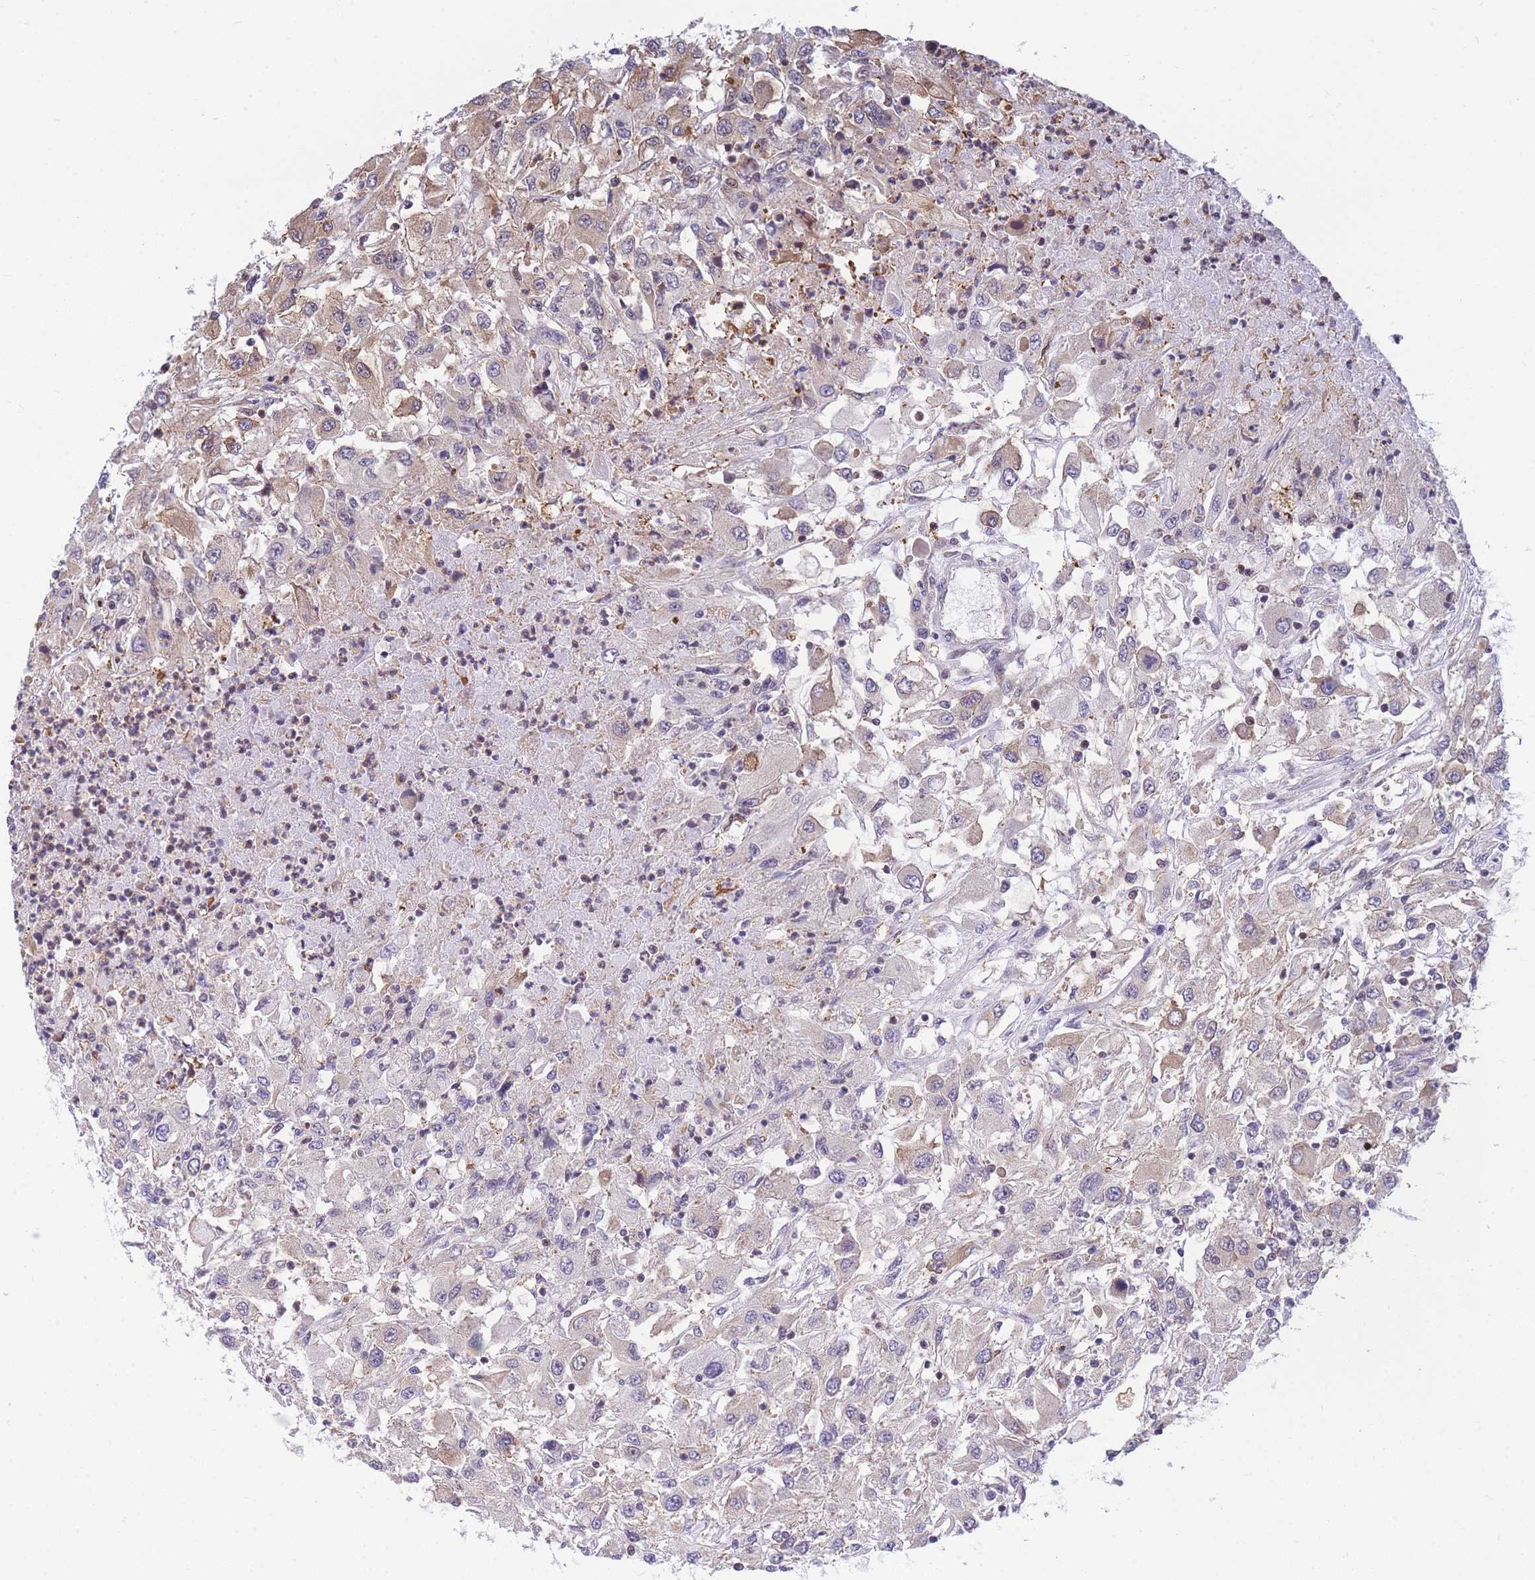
{"staining": {"intensity": "moderate", "quantity": "<25%", "location": "cytoplasmic/membranous"}, "tissue": "renal cancer", "cell_type": "Tumor cells", "image_type": "cancer", "snomed": [{"axis": "morphology", "description": "Adenocarcinoma, NOS"}, {"axis": "topography", "description": "Kidney"}], "caption": "The image exhibits staining of adenocarcinoma (renal), revealing moderate cytoplasmic/membranous protein staining (brown color) within tumor cells. (DAB IHC, brown staining for protein, blue staining for nuclei).", "gene": "CRACD", "patient": {"sex": "female", "age": 67}}